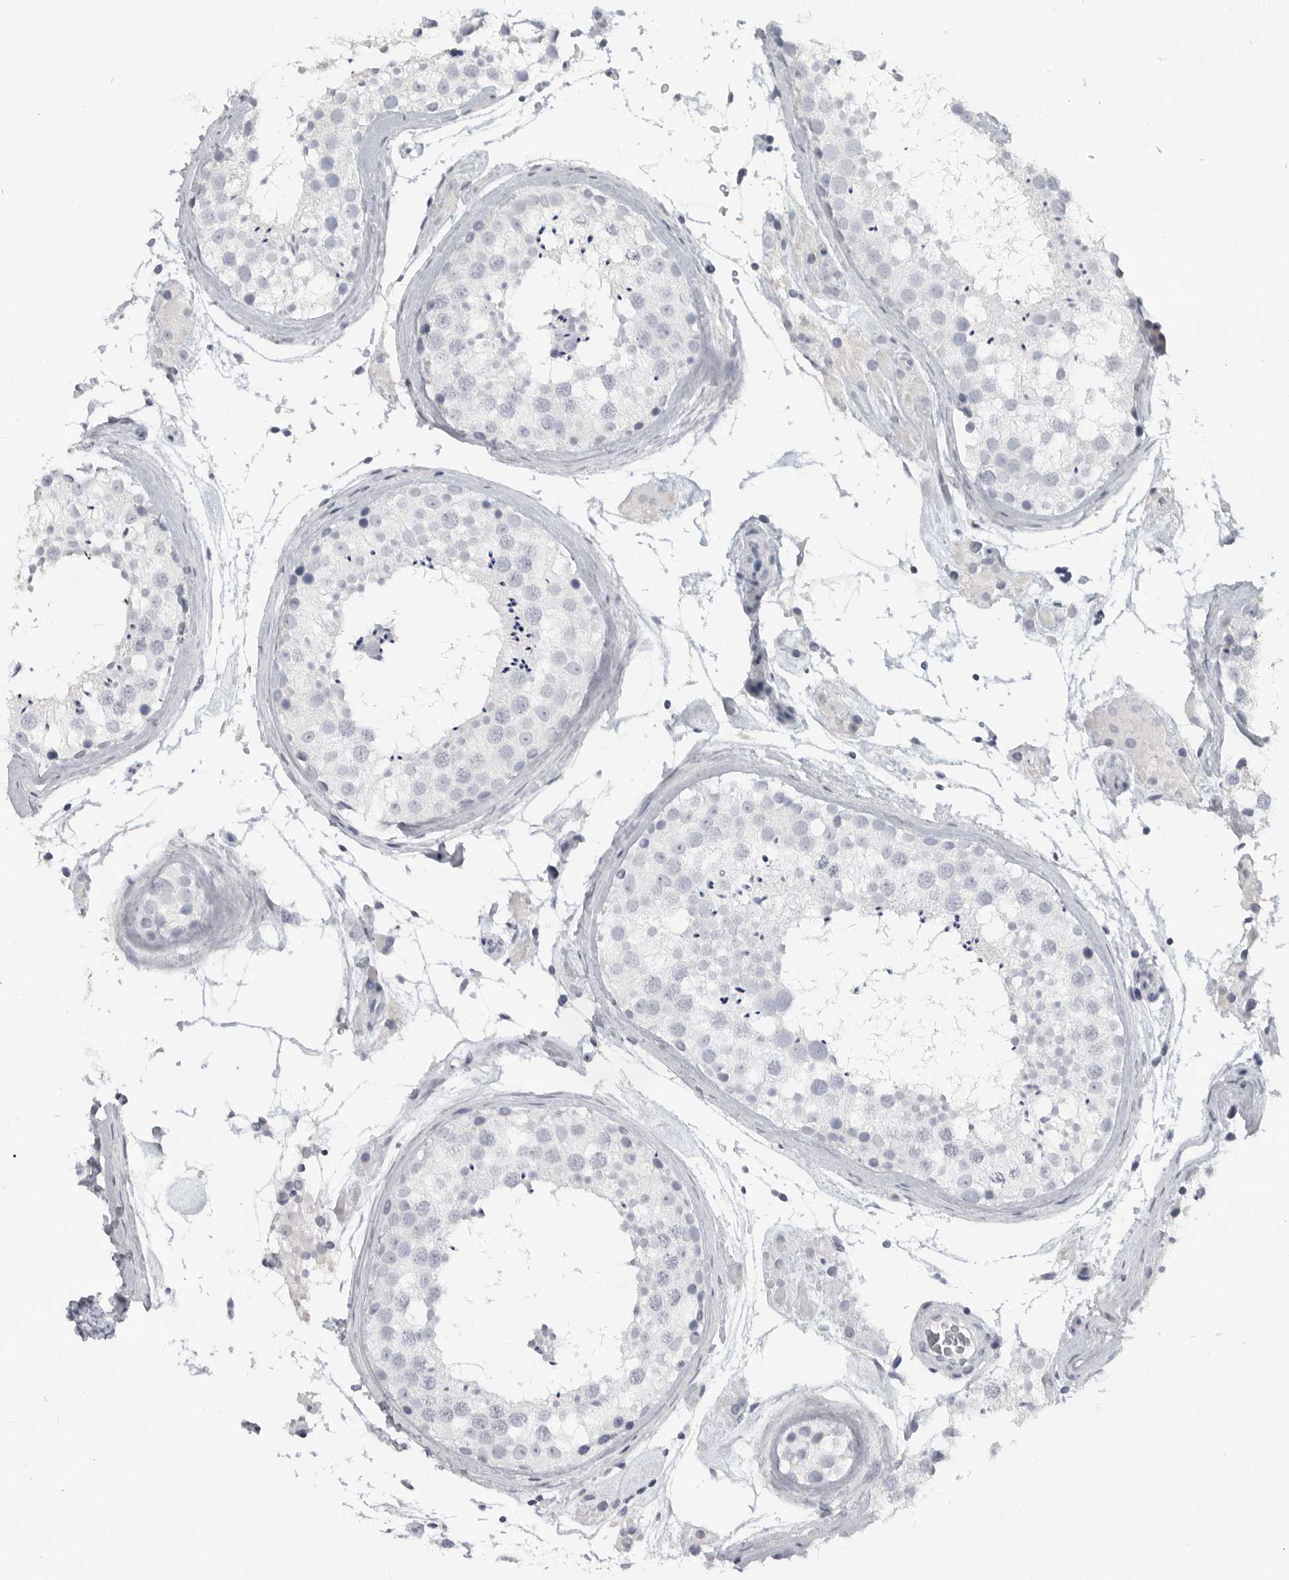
{"staining": {"intensity": "negative", "quantity": "none", "location": "none"}, "tissue": "testis", "cell_type": "Cells in seminiferous ducts", "image_type": "normal", "snomed": [{"axis": "morphology", "description": "Normal tissue, NOS"}, {"axis": "topography", "description": "Testis"}], "caption": "The histopathology image exhibits no significant positivity in cells in seminiferous ducts of testis. (DAB immunohistochemistry with hematoxylin counter stain).", "gene": "LY6D", "patient": {"sex": "male", "age": 46}}